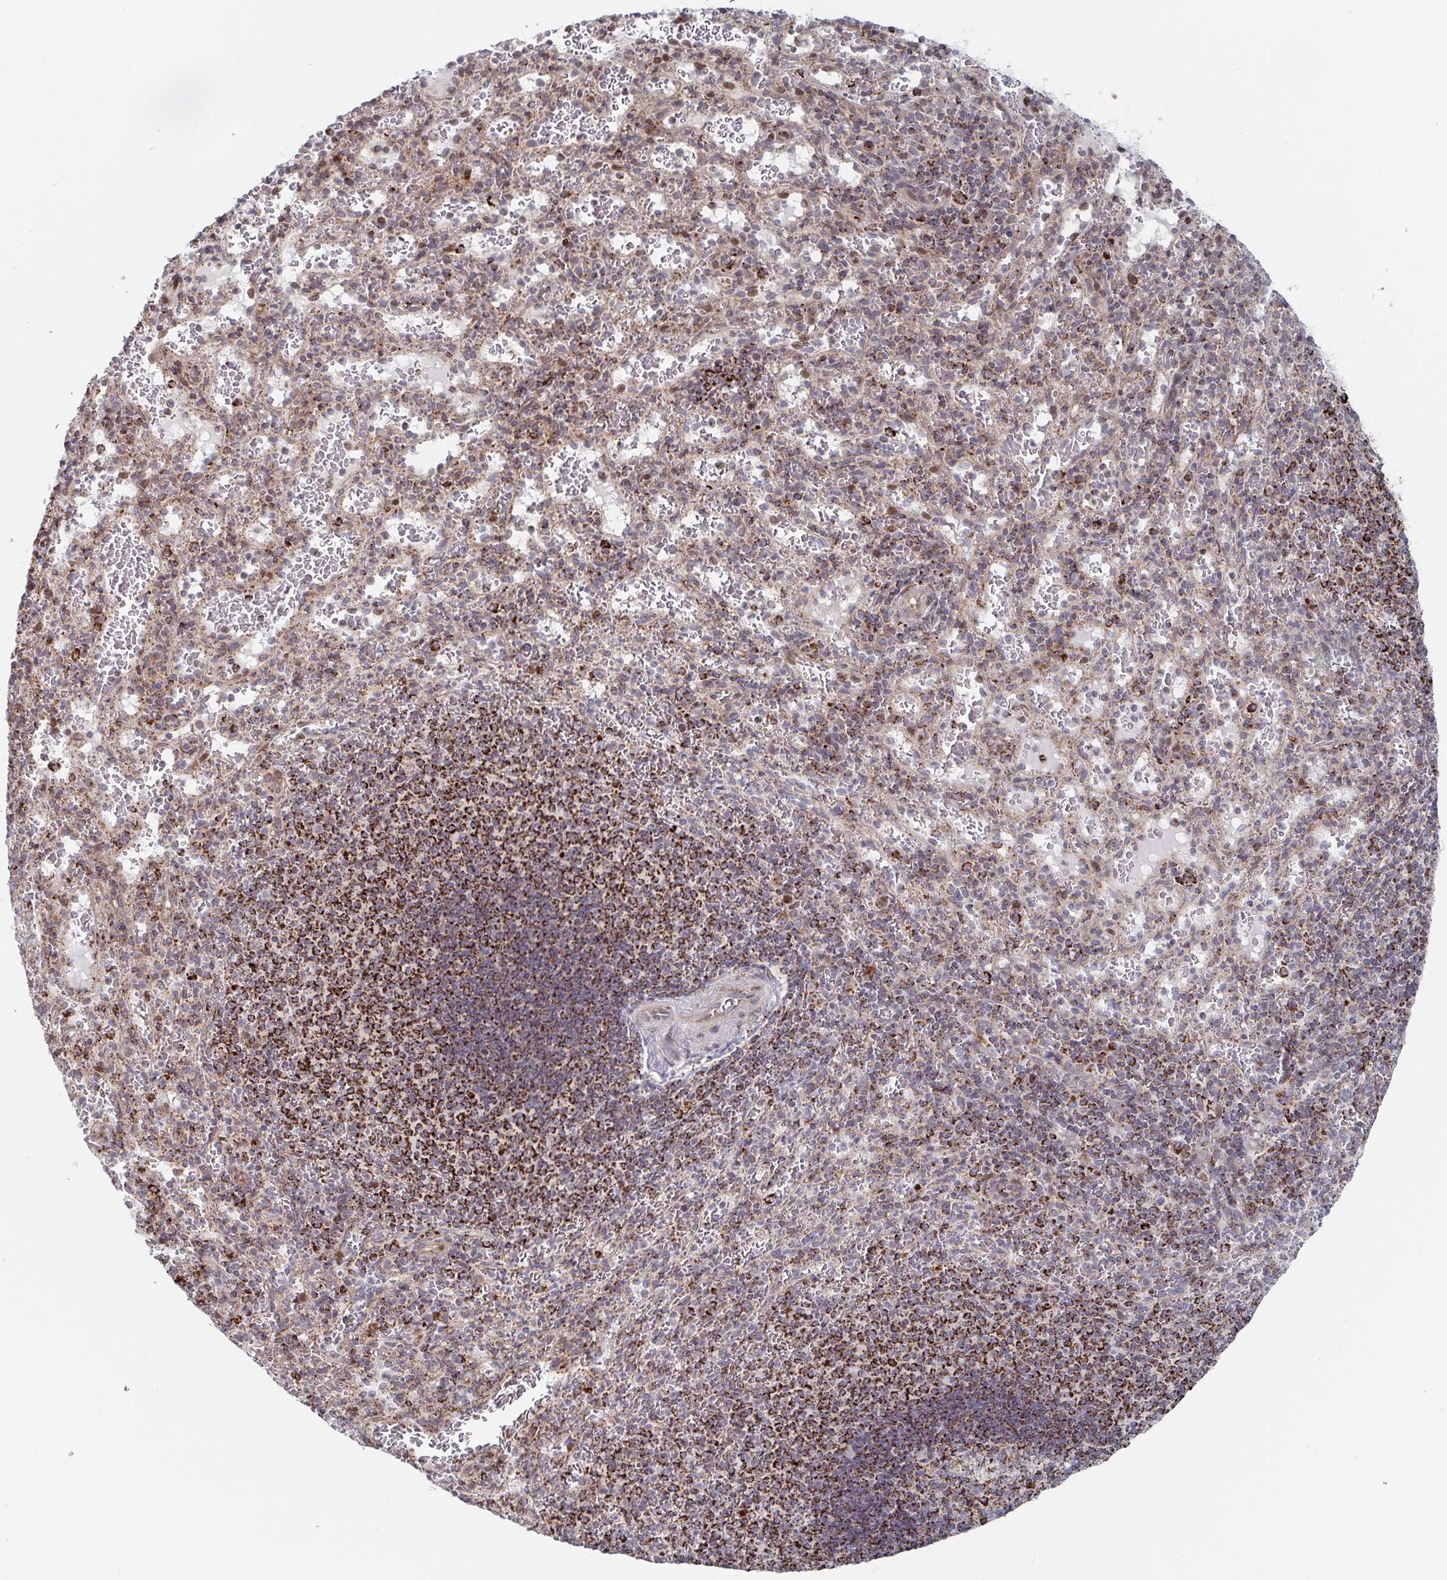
{"staining": {"intensity": "moderate", "quantity": "25%-75%", "location": "cytoplasmic/membranous"}, "tissue": "spleen", "cell_type": "Cells in red pulp", "image_type": "normal", "snomed": [{"axis": "morphology", "description": "Normal tissue, NOS"}, {"axis": "topography", "description": "Spleen"}], "caption": "The image shows a brown stain indicating the presence of a protein in the cytoplasmic/membranous of cells in red pulp in spleen. (DAB (3,3'-diaminobenzidine) = brown stain, brightfield microscopy at high magnification).", "gene": "STARD8", "patient": {"sex": "male", "age": 57}}